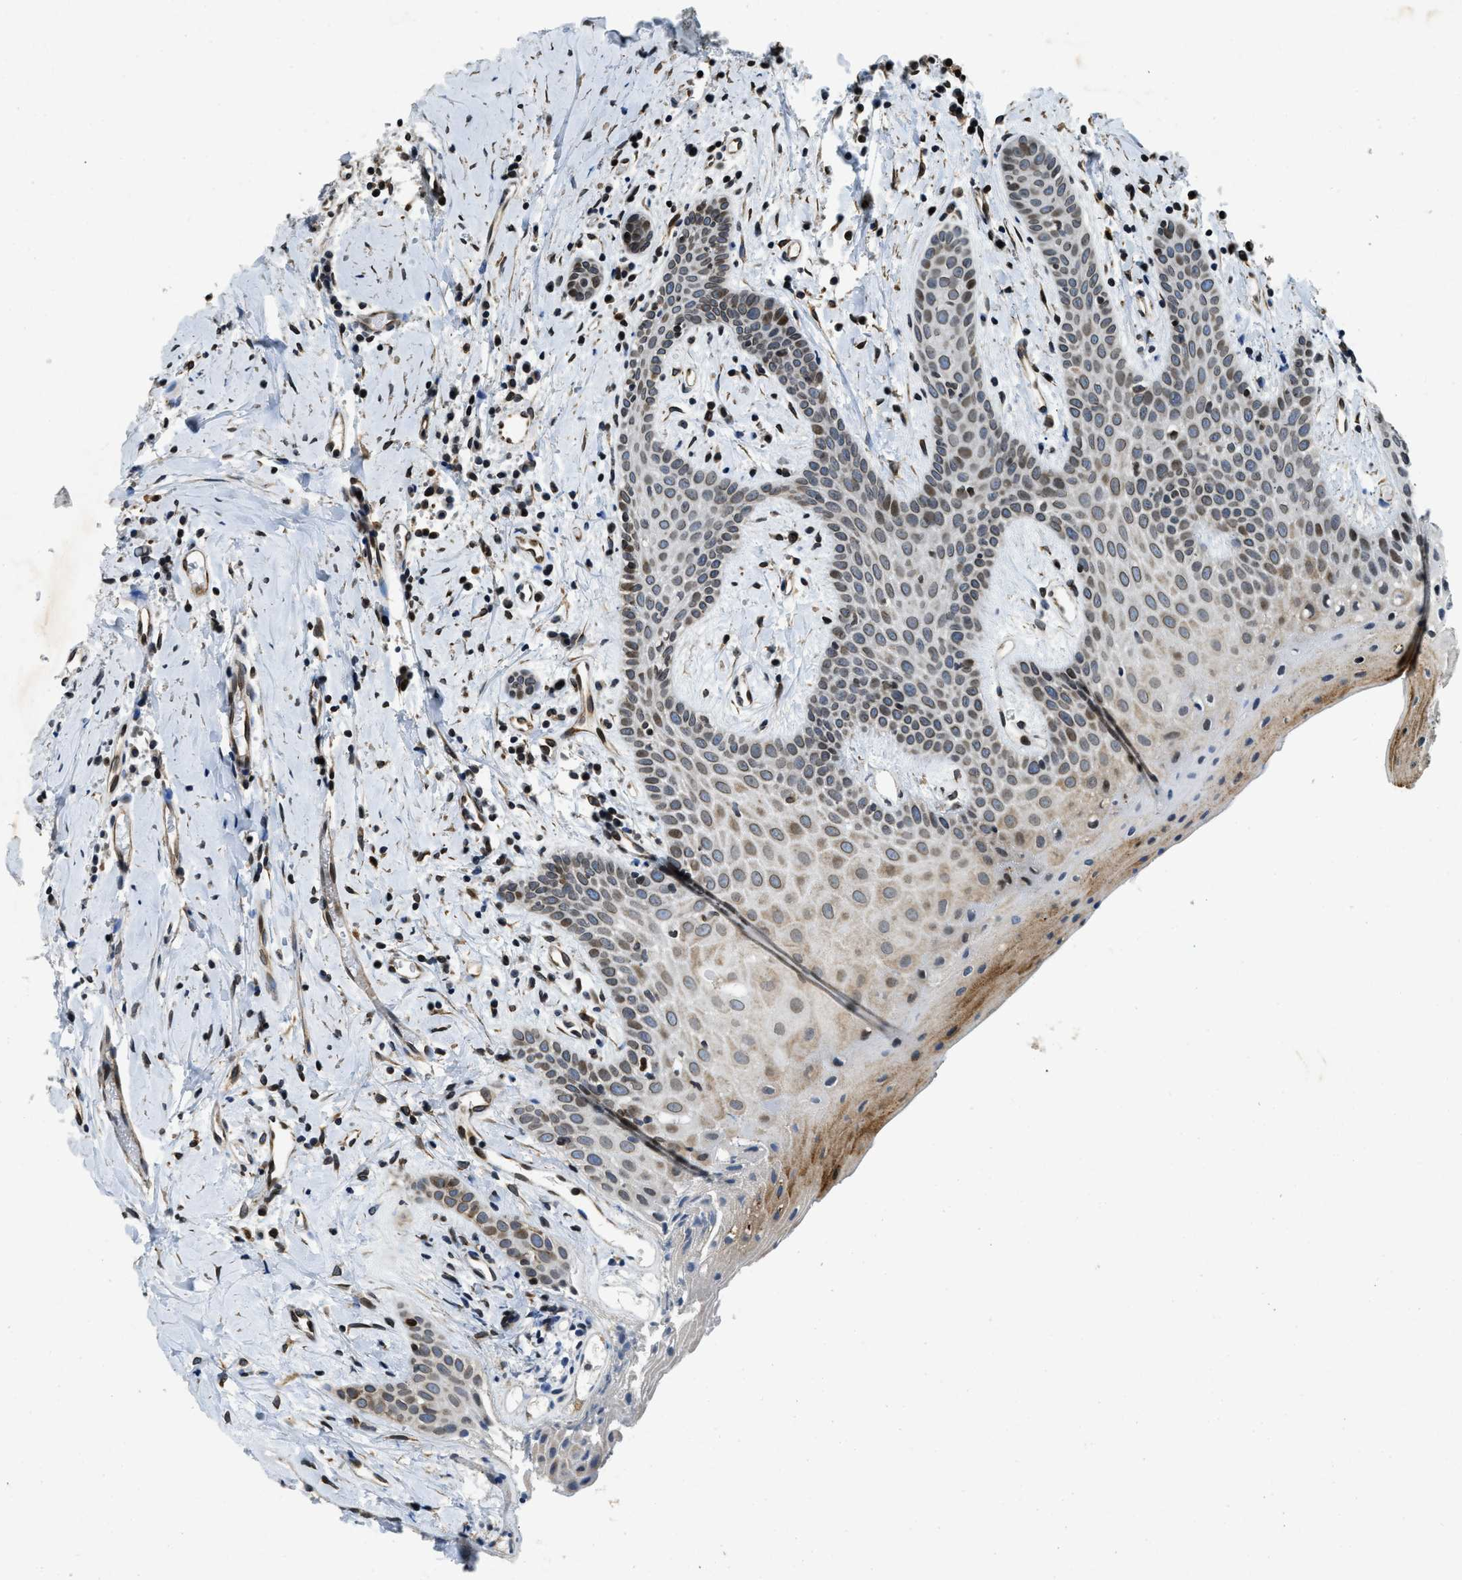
{"staining": {"intensity": "moderate", "quantity": ">75%", "location": "cytoplasmic/membranous,nuclear"}, "tissue": "oral mucosa", "cell_type": "Squamous epithelial cells", "image_type": "normal", "snomed": [{"axis": "morphology", "description": "Normal tissue, NOS"}, {"axis": "morphology", "description": "Squamous cell carcinoma, NOS"}, {"axis": "topography", "description": "Oral tissue"}, {"axis": "topography", "description": "Salivary gland"}, {"axis": "topography", "description": "Head-Neck"}], "caption": "A brown stain highlights moderate cytoplasmic/membranous,nuclear positivity of a protein in squamous epithelial cells of normal oral mucosa.", "gene": "ZC3HC1", "patient": {"sex": "female", "age": 62}}